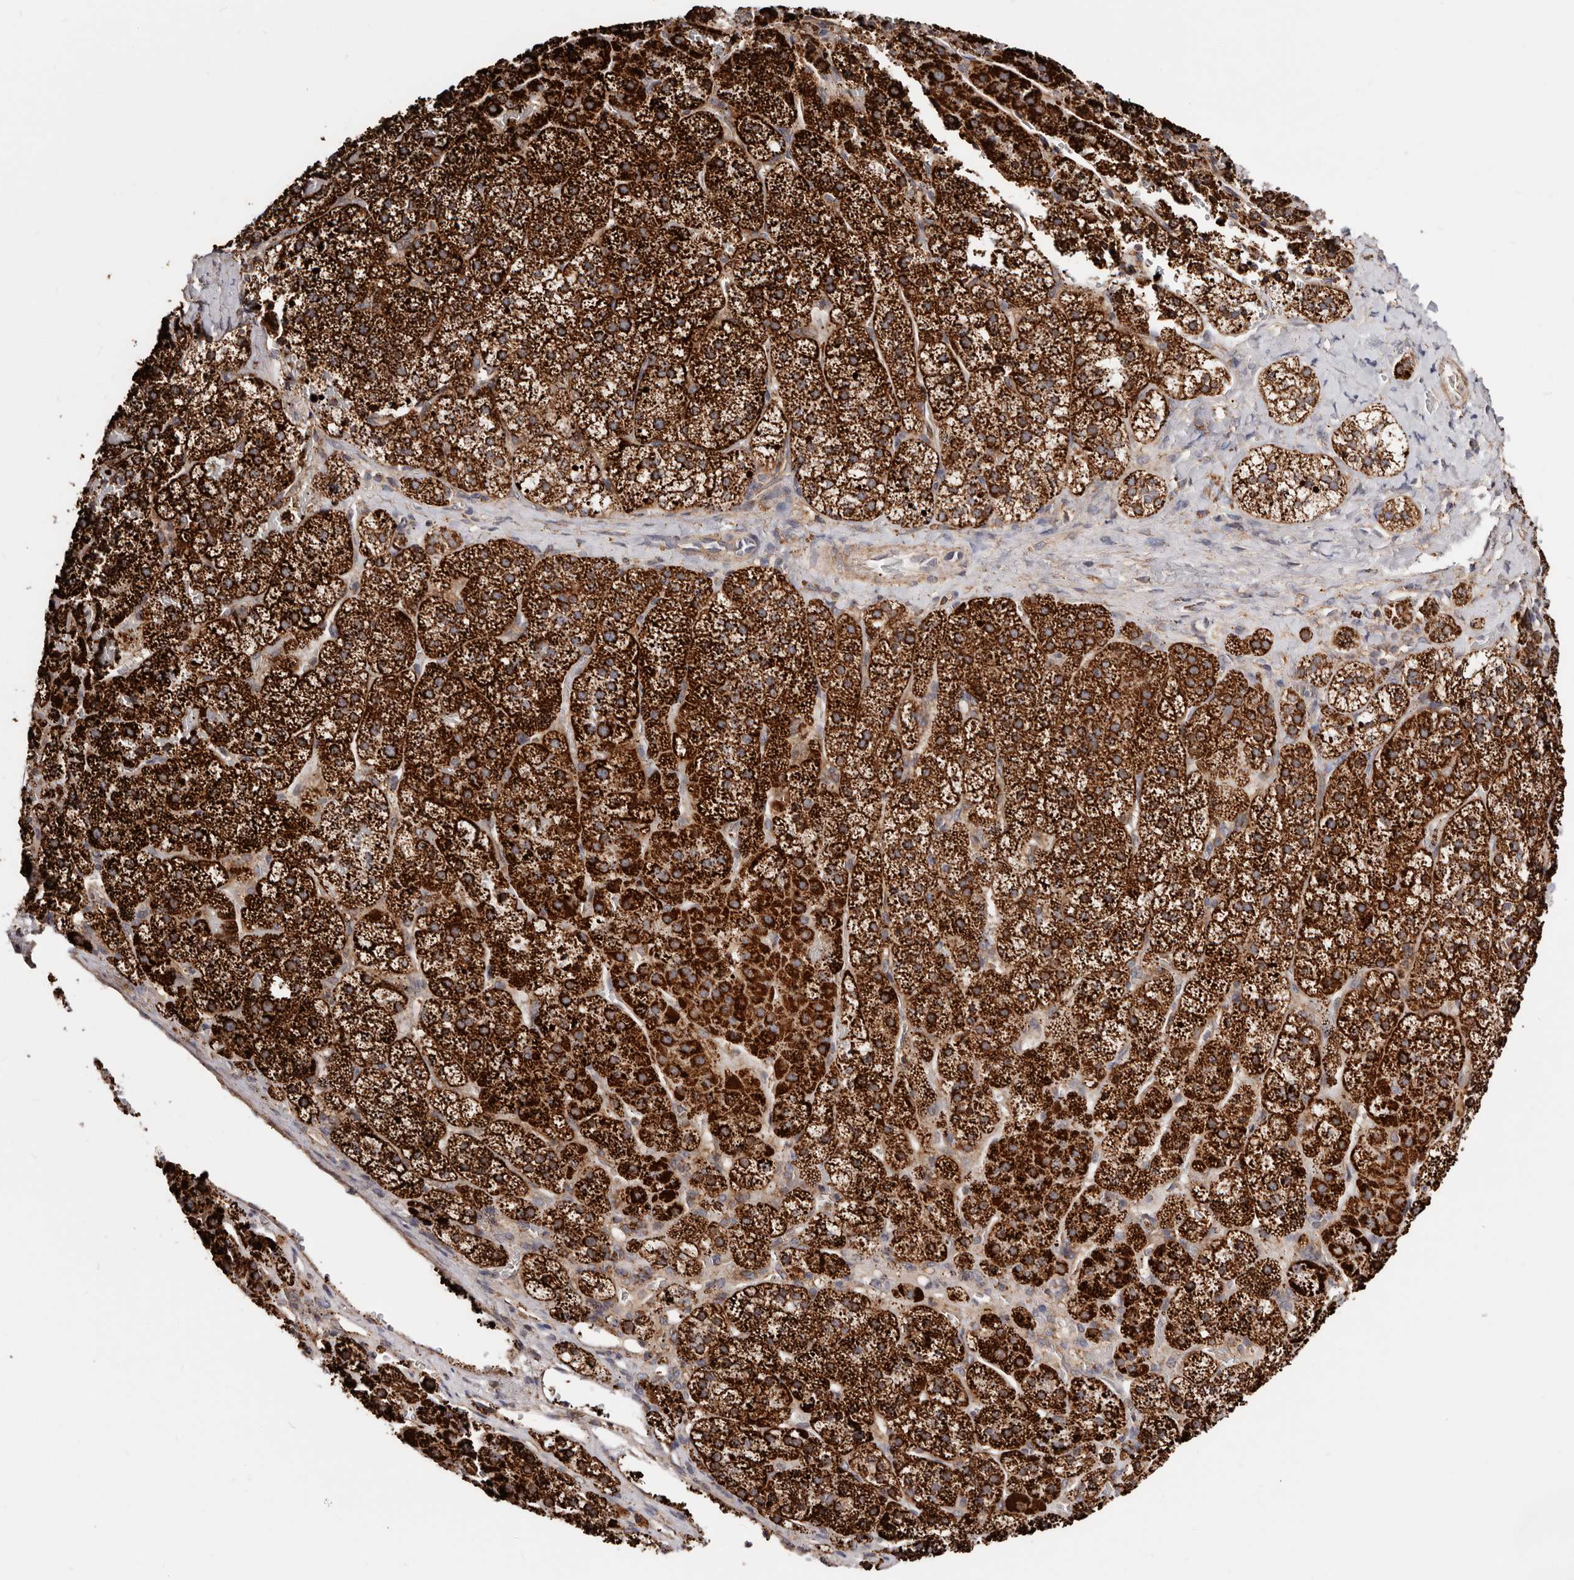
{"staining": {"intensity": "strong", "quantity": ">75%", "location": "cytoplasmic/membranous"}, "tissue": "adrenal gland", "cell_type": "Glandular cells", "image_type": "normal", "snomed": [{"axis": "morphology", "description": "Normal tissue, NOS"}, {"axis": "topography", "description": "Adrenal gland"}], "caption": "Immunohistochemistry (IHC) histopathology image of unremarkable human adrenal gland stained for a protein (brown), which reveals high levels of strong cytoplasmic/membranous expression in about >75% of glandular cells.", "gene": "PRKACB", "patient": {"sex": "female", "age": 44}}